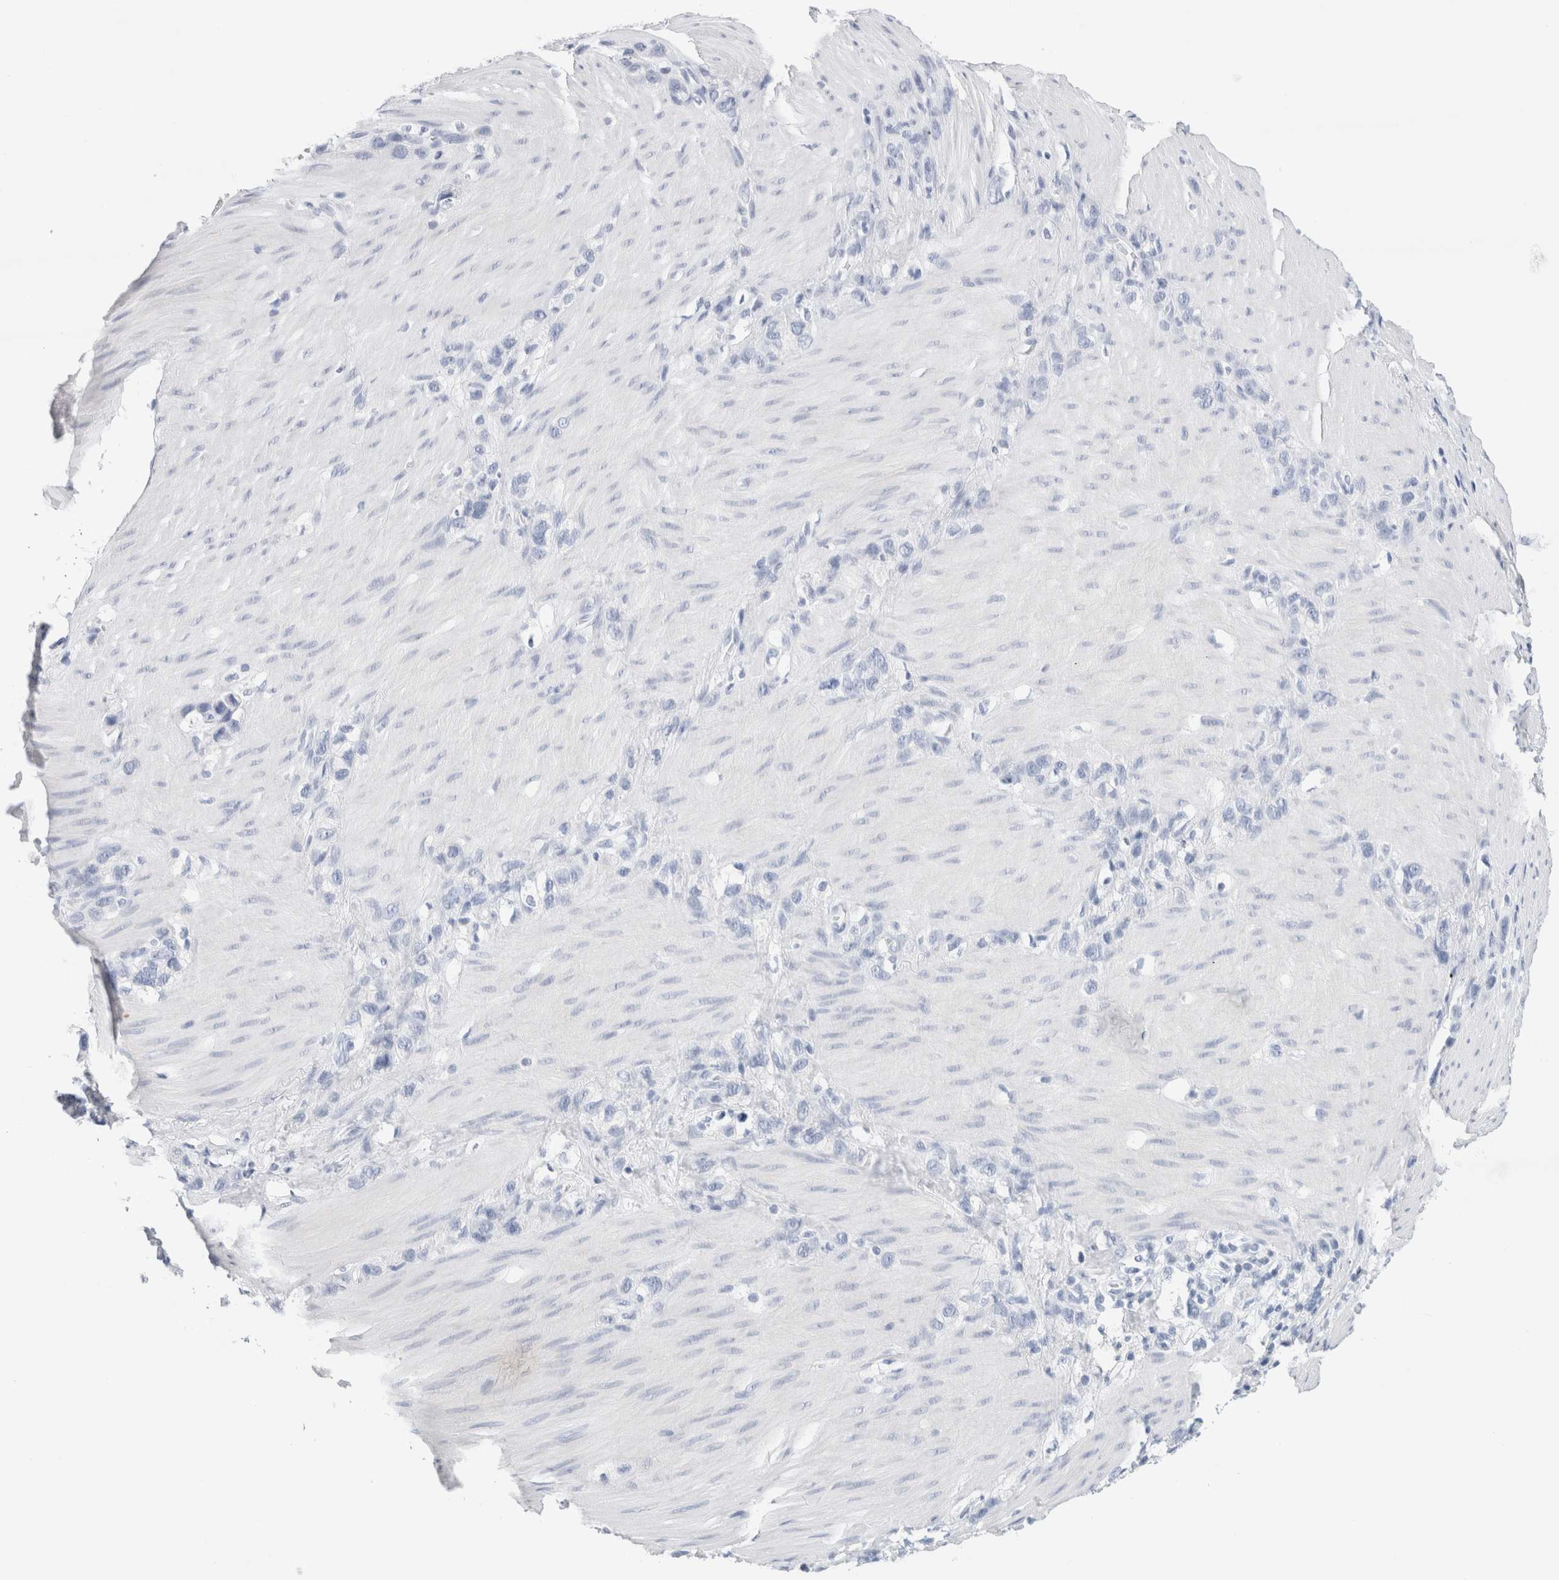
{"staining": {"intensity": "negative", "quantity": "none", "location": "none"}, "tissue": "stomach cancer", "cell_type": "Tumor cells", "image_type": "cancer", "snomed": [{"axis": "morphology", "description": "Normal tissue, NOS"}, {"axis": "morphology", "description": "Adenocarcinoma, NOS"}, {"axis": "morphology", "description": "Adenocarcinoma, High grade"}, {"axis": "topography", "description": "Stomach, upper"}, {"axis": "topography", "description": "Stomach"}], "caption": "A photomicrograph of high-grade adenocarcinoma (stomach) stained for a protein demonstrates no brown staining in tumor cells.", "gene": "ECHDC2", "patient": {"sex": "female", "age": 65}}